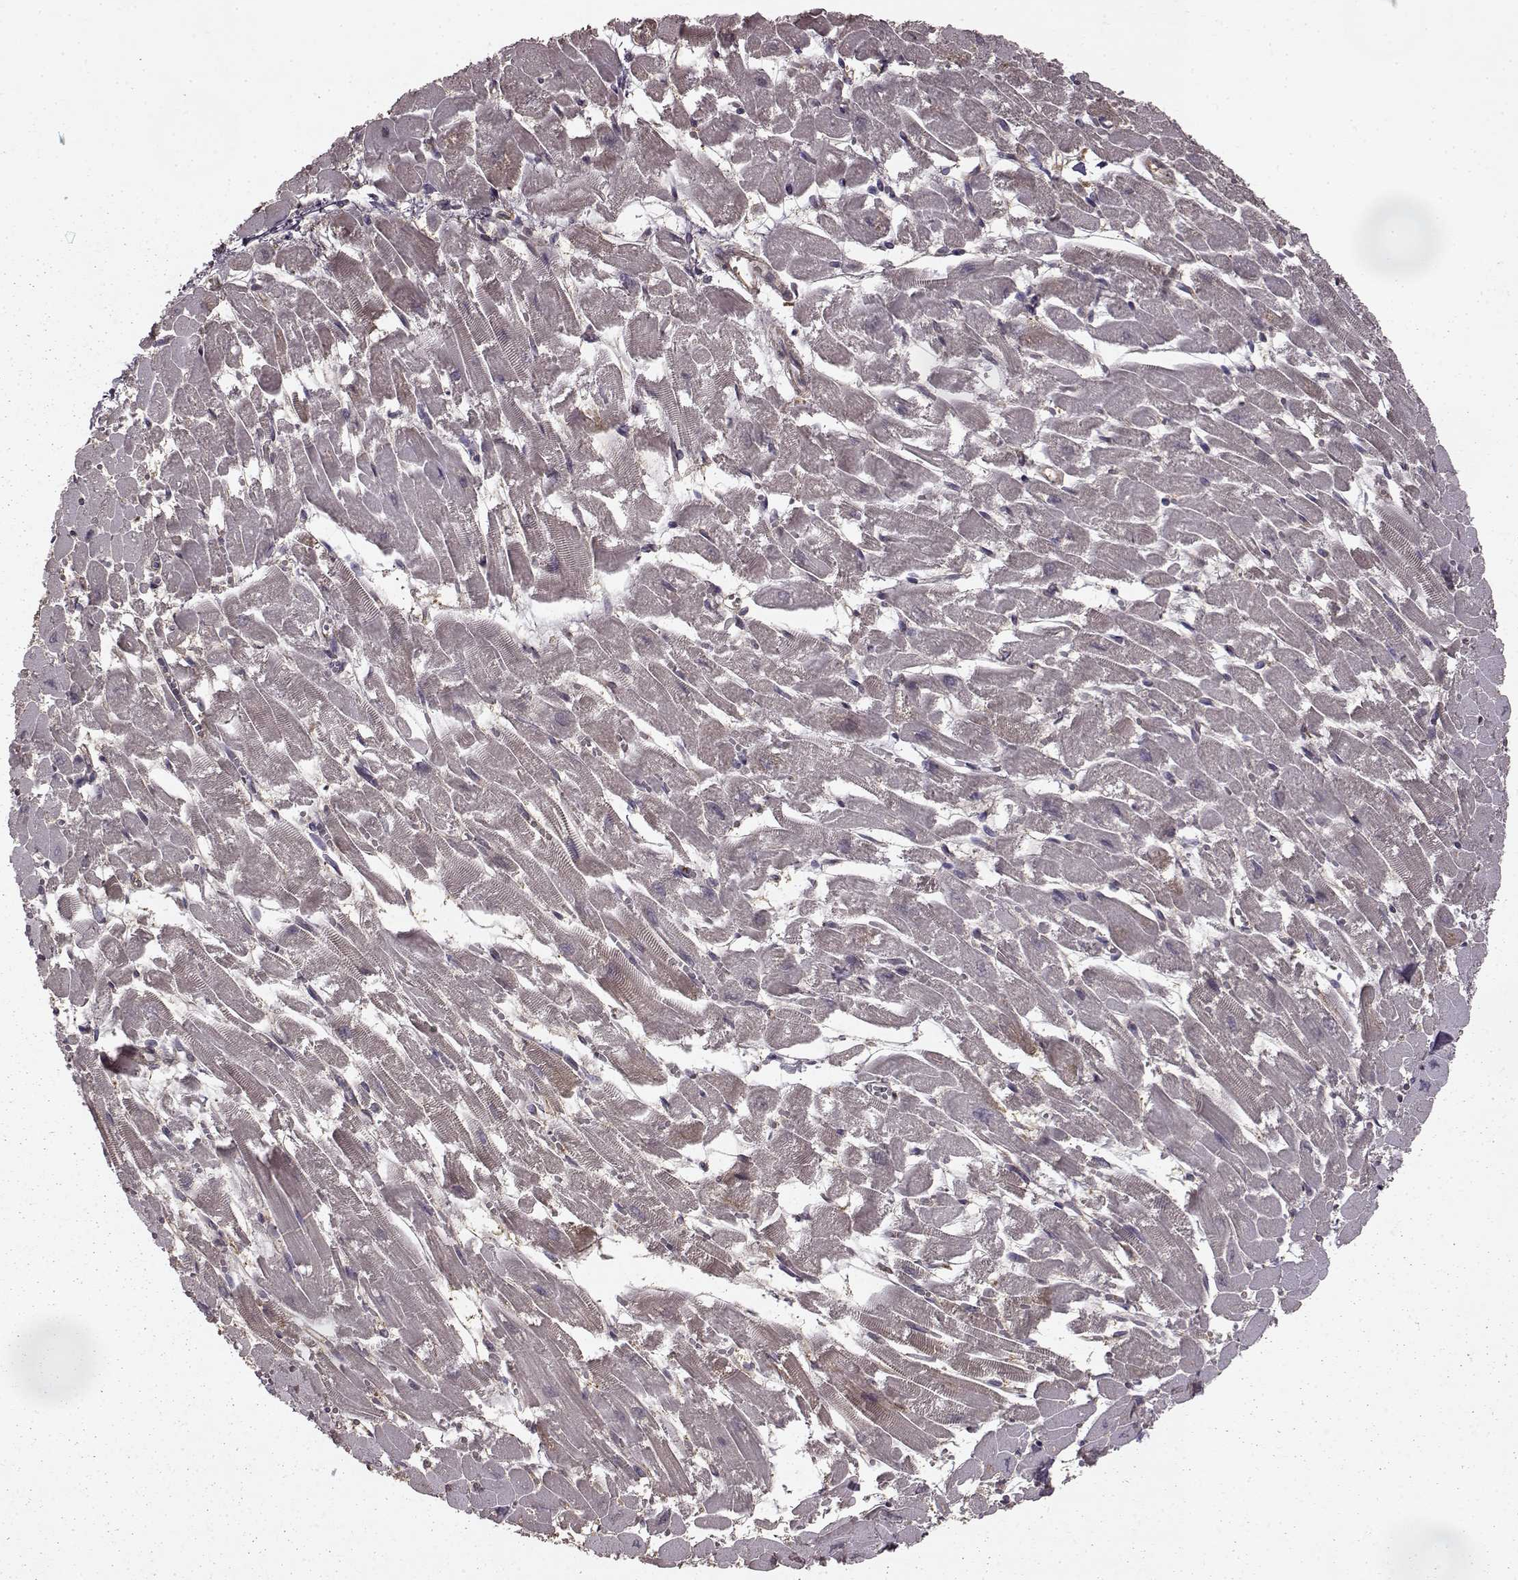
{"staining": {"intensity": "negative", "quantity": "none", "location": "none"}, "tissue": "heart muscle", "cell_type": "Cardiomyocytes", "image_type": "normal", "snomed": [{"axis": "morphology", "description": "Normal tissue, NOS"}, {"axis": "topography", "description": "Heart"}], "caption": "Unremarkable heart muscle was stained to show a protein in brown. There is no significant positivity in cardiomyocytes. (Stains: DAB immunohistochemistry (IHC) with hematoxylin counter stain, Microscopy: brightfield microscopy at high magnification).", "gene": "NME1", "patient": {"sex": "female", "age": 52}}